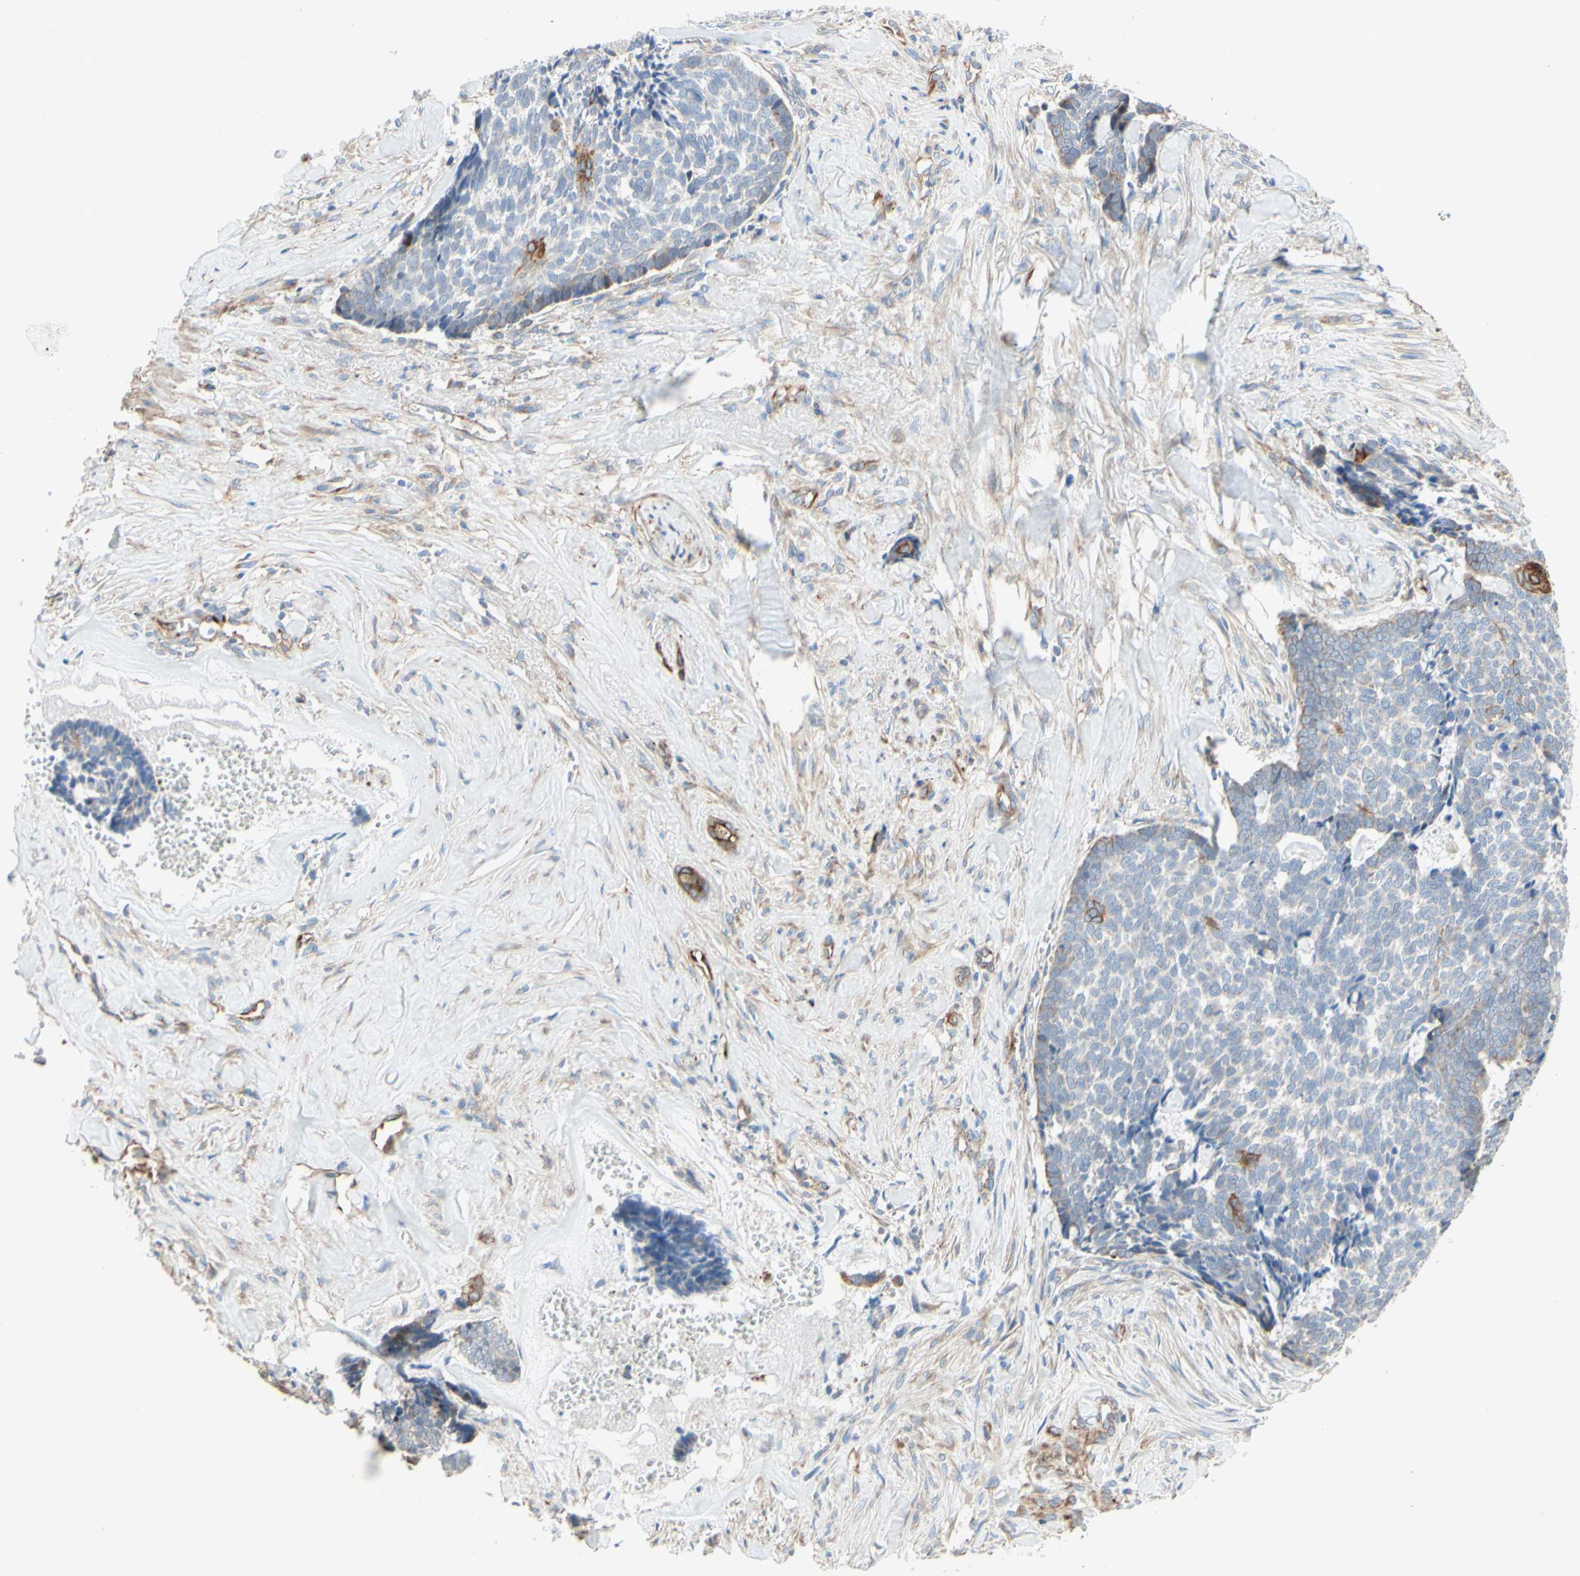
{"staining": {"intensity": "moderate", "quantity": "<25%", "location": "cytoplasmic/membranous"}, "tissue": "skin cancer", "cell_type": "Tumor cells", "image_type": "cancer", "snomed": [{"axis": "morphology", "description": "Basal cell carcinoma"}, {"axis": "topography", "description": "Skin"}], "caption": "Basal cell carcinoma (skin) was stained to show a protein in brown. There is low levels of moderate cytoplasmic/membranous positivity in approximately <25% of tumor cells. The staining was performed using DAB to visualize the protein expression in brown, while the nuclei were stained in blue with hematoxylin (Magnification: 20x).", "gene": "ENDOD1", "patient": {"sex": "male", "age": 84}}